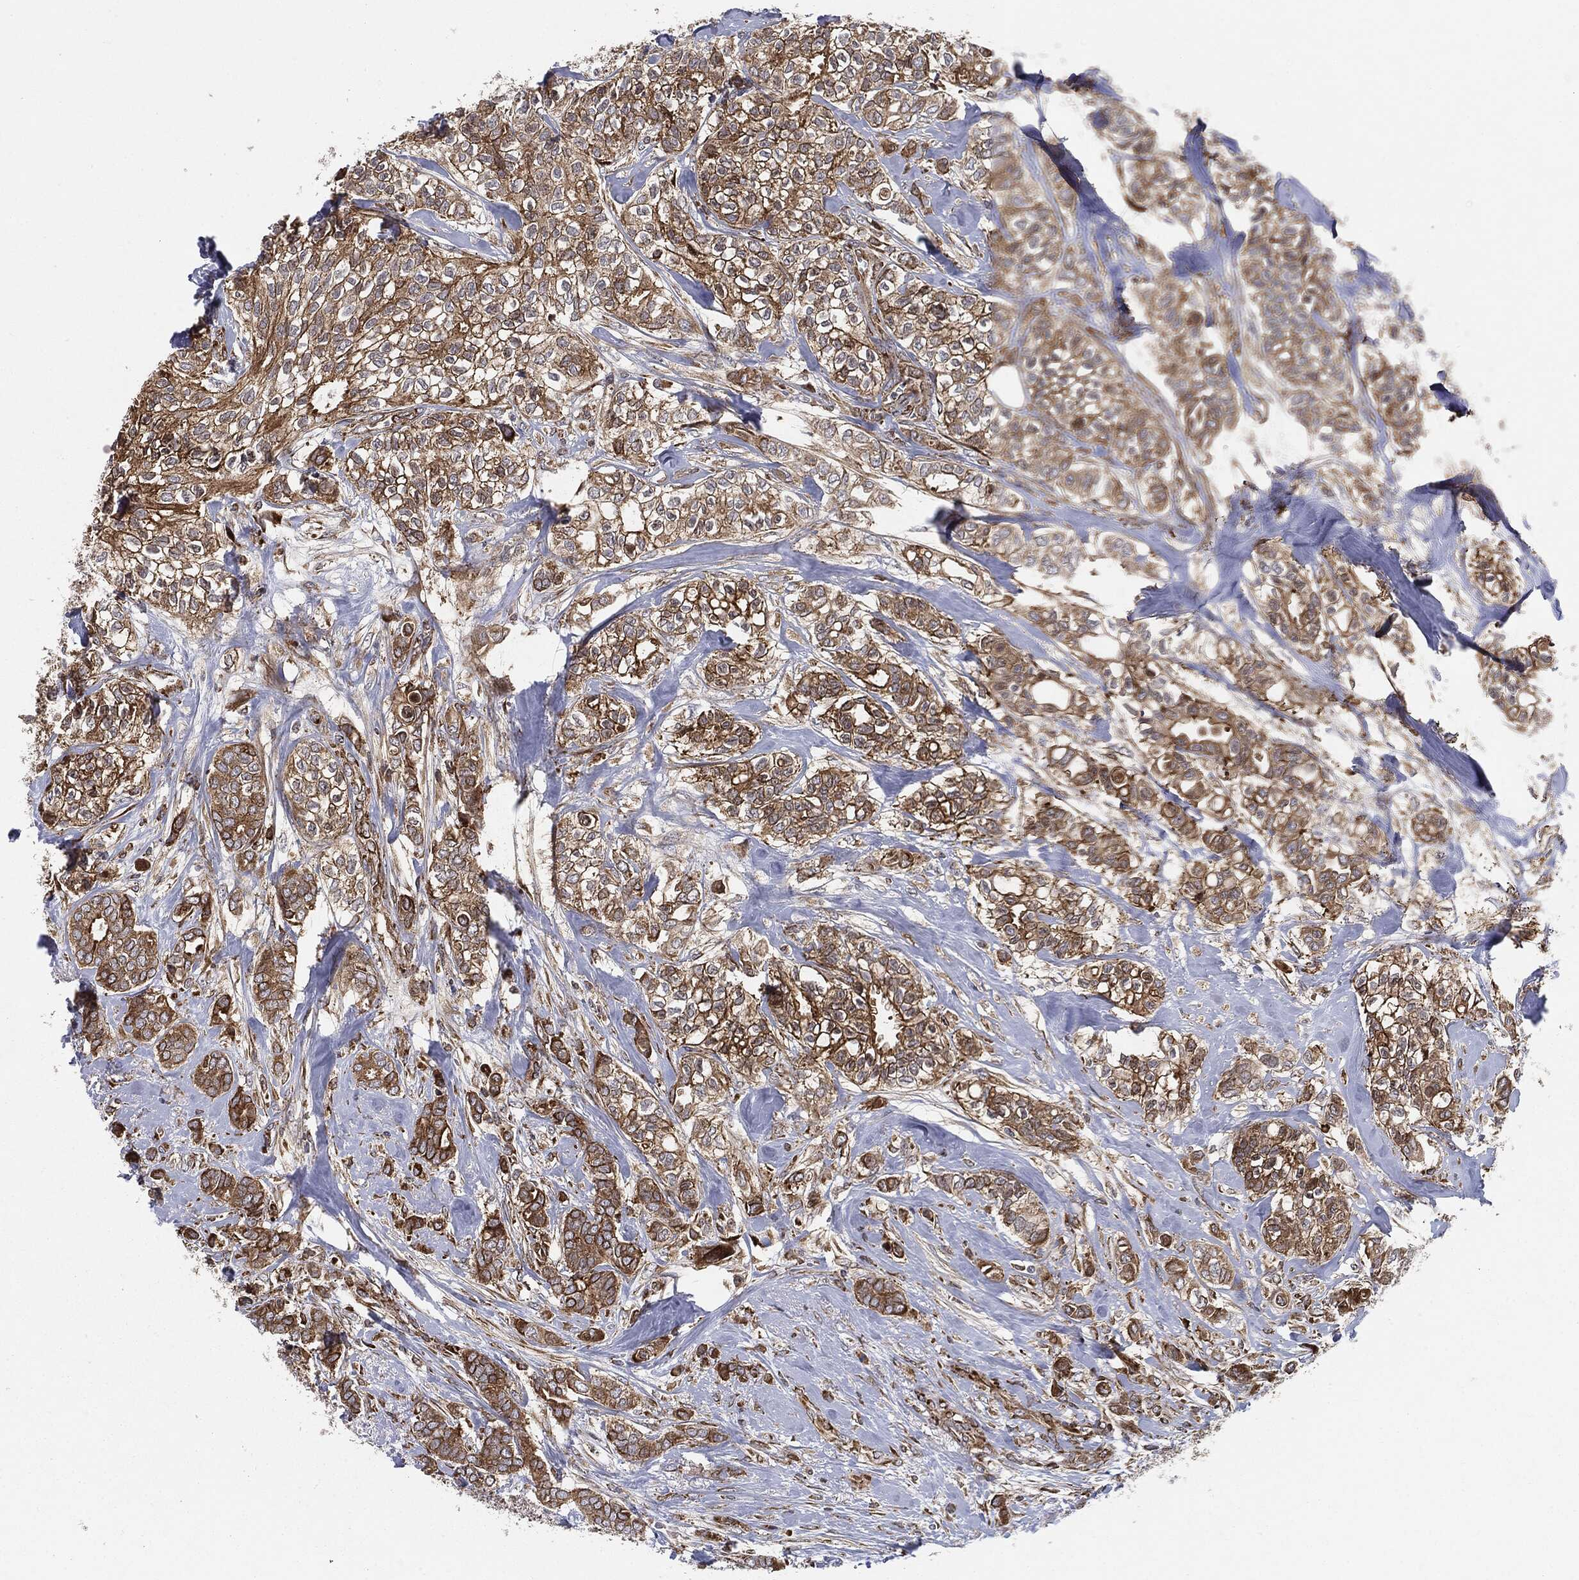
{"staining": {"intensity": "strong", "quantity": ">75%", "location": "cytoplasmic/membranous"}, "tissue": "breast cancer", "cell_type": "Tumor cells", "image_type": "cancer", "snomed": [{"axis": "morphology", "description": "Duct carcinoma"}, {"axis": "topography", "description": "Breast"}], "caption": "Immunohistochemistry (IHC) of breast invasive ductal carcinoma shows high levels of strong cytoplasmic/membranous positivity in approximately >75% of tumor cells.", "gene": "CYLD", "patient": {"sex": "female", "age": 71}}